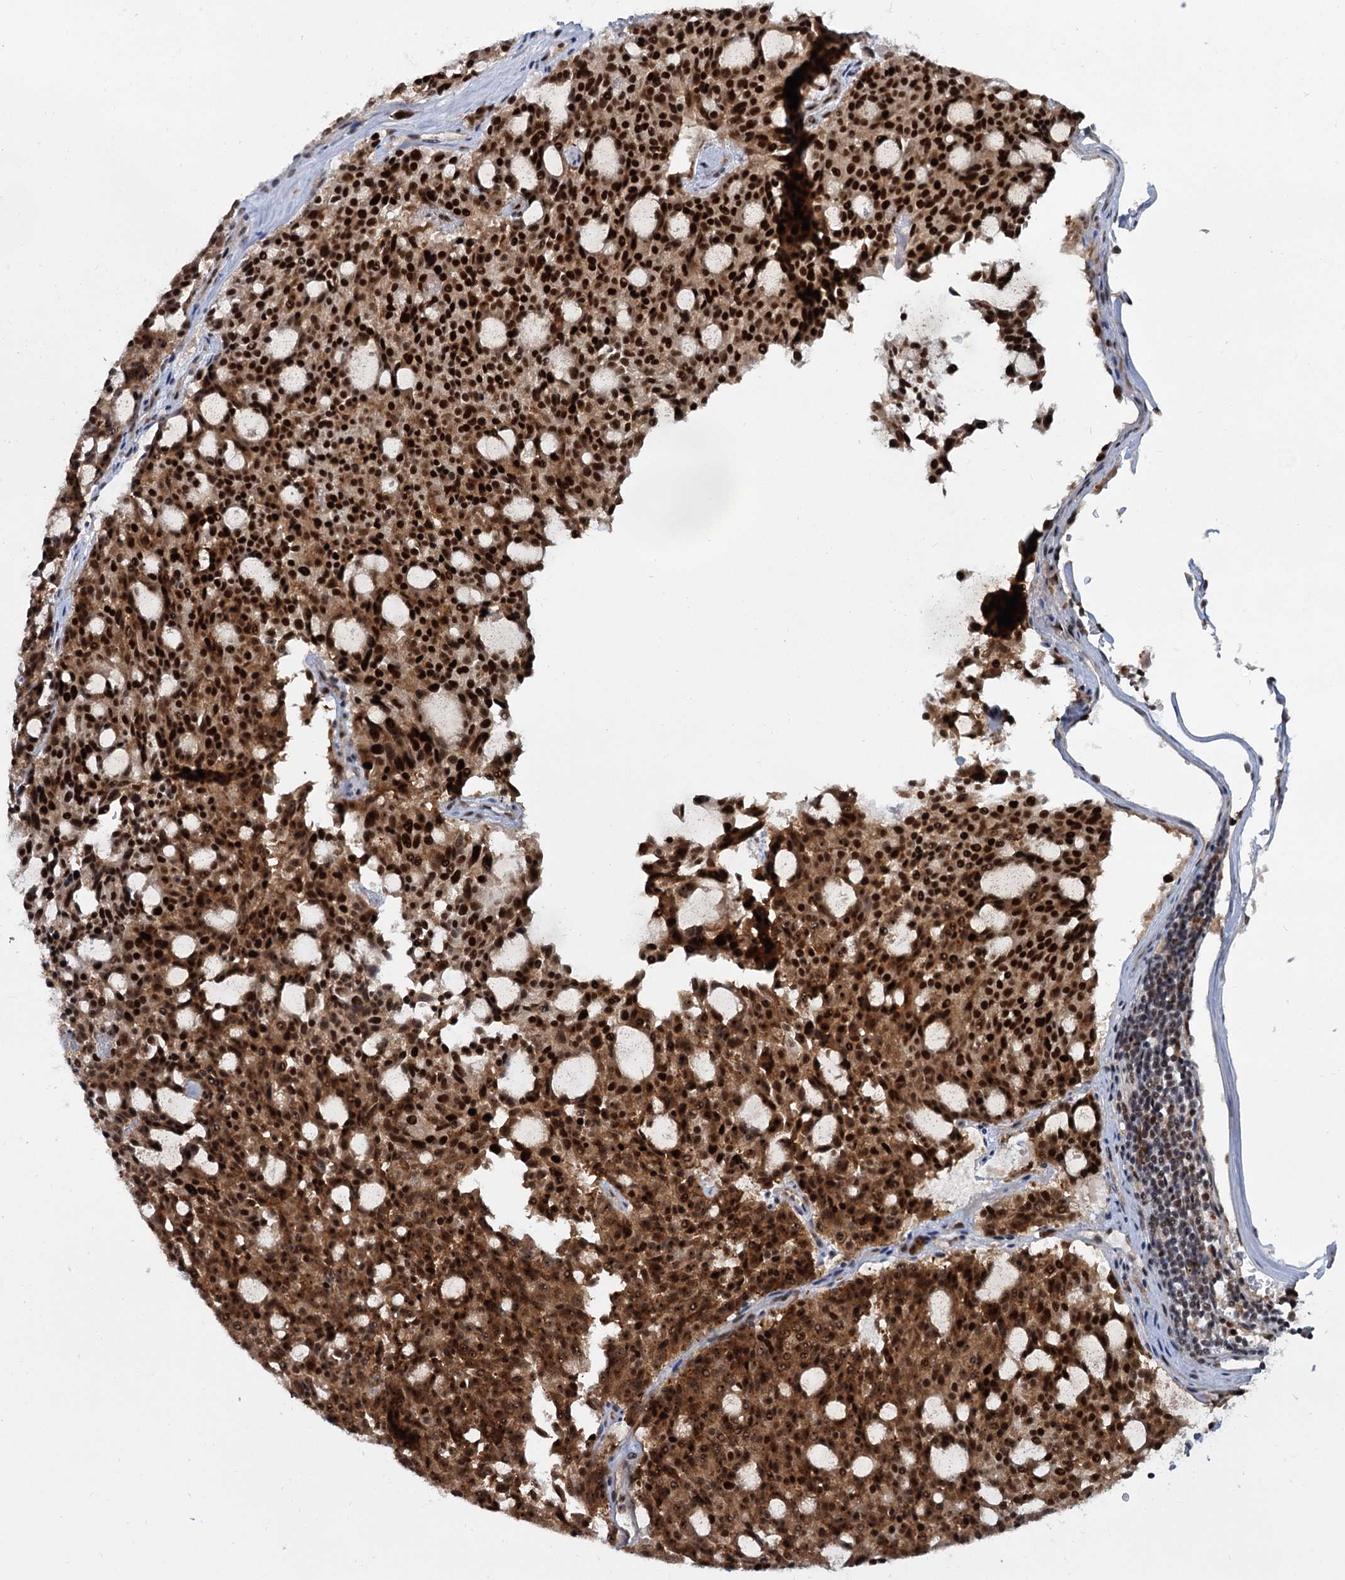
{"staining": {"intensity": "strong", "quantity": ">75%", "location": "cytoplasmic/membranous,nuclear"}, "tissue": "carcinoid", "cell_type": "Tumor cells", "image_type": "cancer", "snomed": [{"axis": "morphology", "description": "Carcinoid, malignant, NOS"}, {"axis": "topography", "description": "Pancreas"}], "caption": "This is a micrograph of immunohistochemistry (IHC) staining of carcinoid, which shows strong expression in the cytoplasmic/membranous and nuclear of tumor cells.", "gene": "WBP4", "patient": {"sex": "female", "age": 54}}